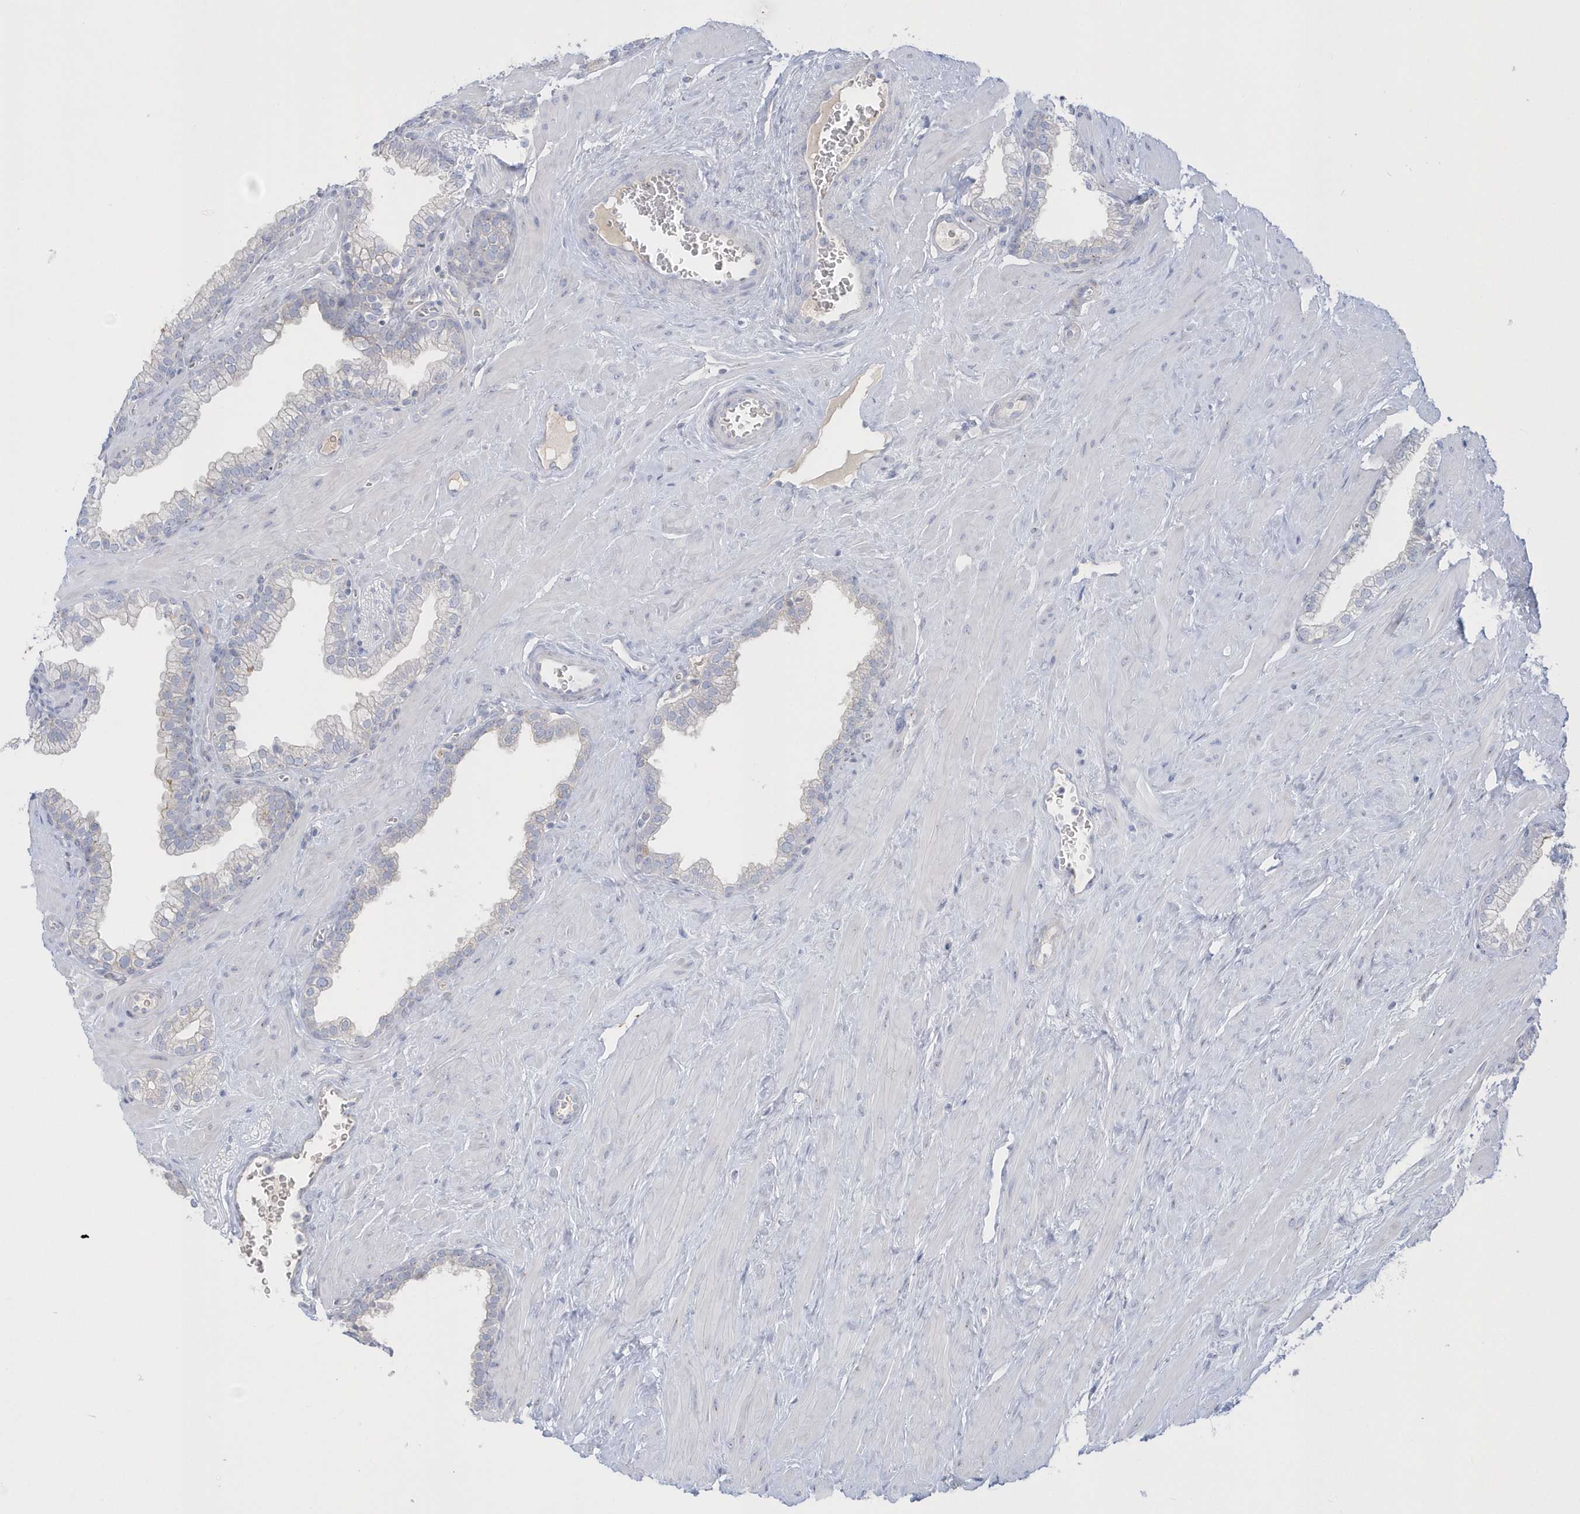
{"staining": {"intensity": "negative", "quantity": "none", "location": "none"}, "tissue": "prostate", "cell_type": "Glandular cells", "image_type": "normal", "snomed": [{"axis": "morphology", "description": "Normal tissue, NOS"}, {"axis": "morphology", "description": "Urothelial carcinoma, Low grade"}, {"axis": "topography", "description": "Urinary bladder"}, {"axis": "topography", "description": "Prostate"}], "caption": "IHC photomicrograph of unremarkable prostate: human prostate stained with DAB (3,3'-diaminobenzidine) exhibits no significant protein staining in glandular cells.", "gene": "SEMA3D", "patient": {"sex": "male", "age": 60}}